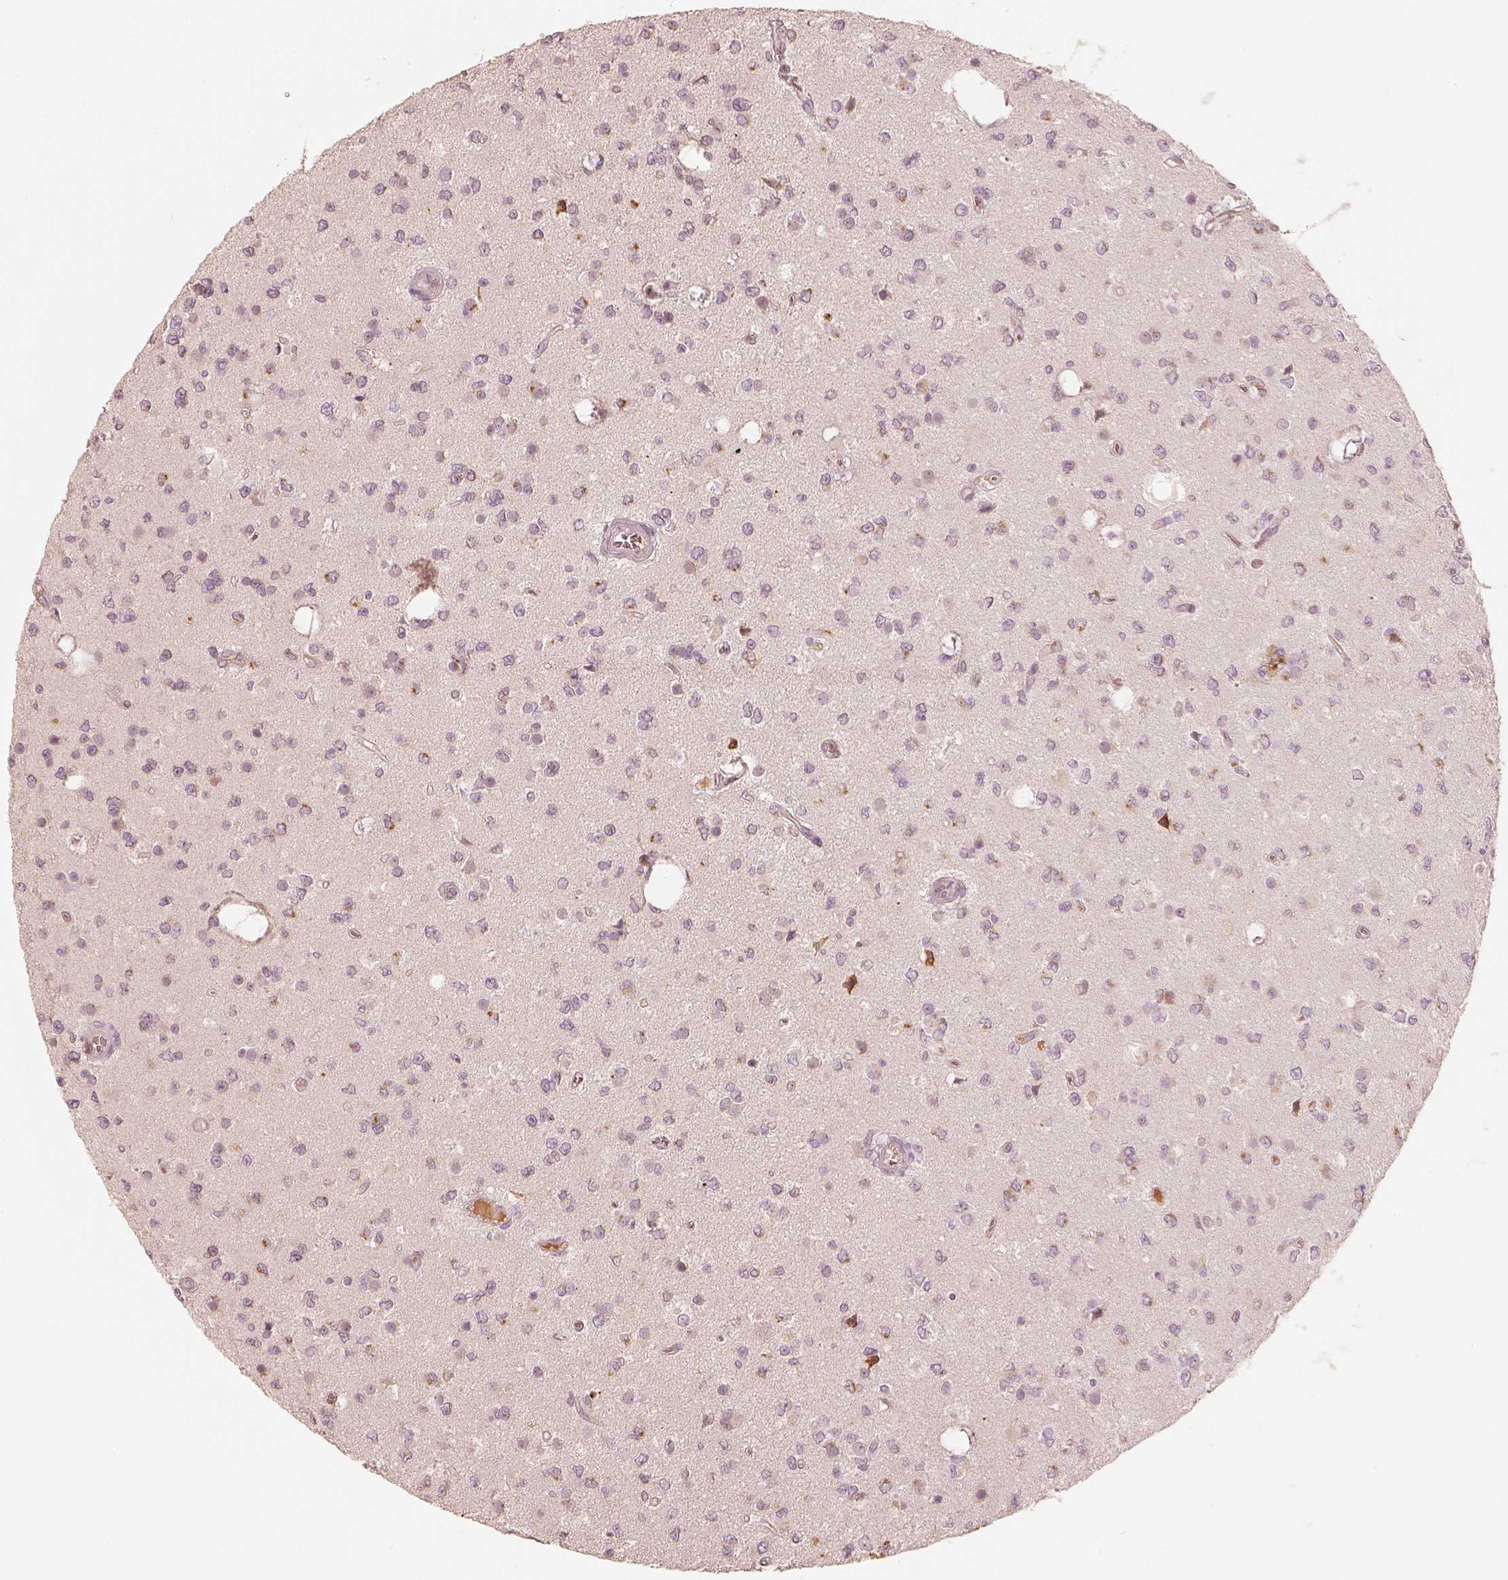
{"staining": {"intensity": "moderate", "quantity": "25%-75%", "location": "cytoplasmic/membranous"}, "tissue": "glioma", "cell_type": "Tumor cells", "image_type": "cancer", "snomed": [{"axis": "morphology", "description": "Glioma, malignant, Low grade"}, {"axis": "topography", "description": "Brain"}], "caption": "A medium amount of moderate cytoplasmic/membranous expression is appreciated in approximately 25%-75% of tumor cells in malignant low-grade glioma tissue. The protein is stained brown, and the nuclei are stained in blue (DAB IHC with brightfield microscopy, high magnification).", "gene": "GORASP2", "patient": {"sex": "female", "age": 45}}